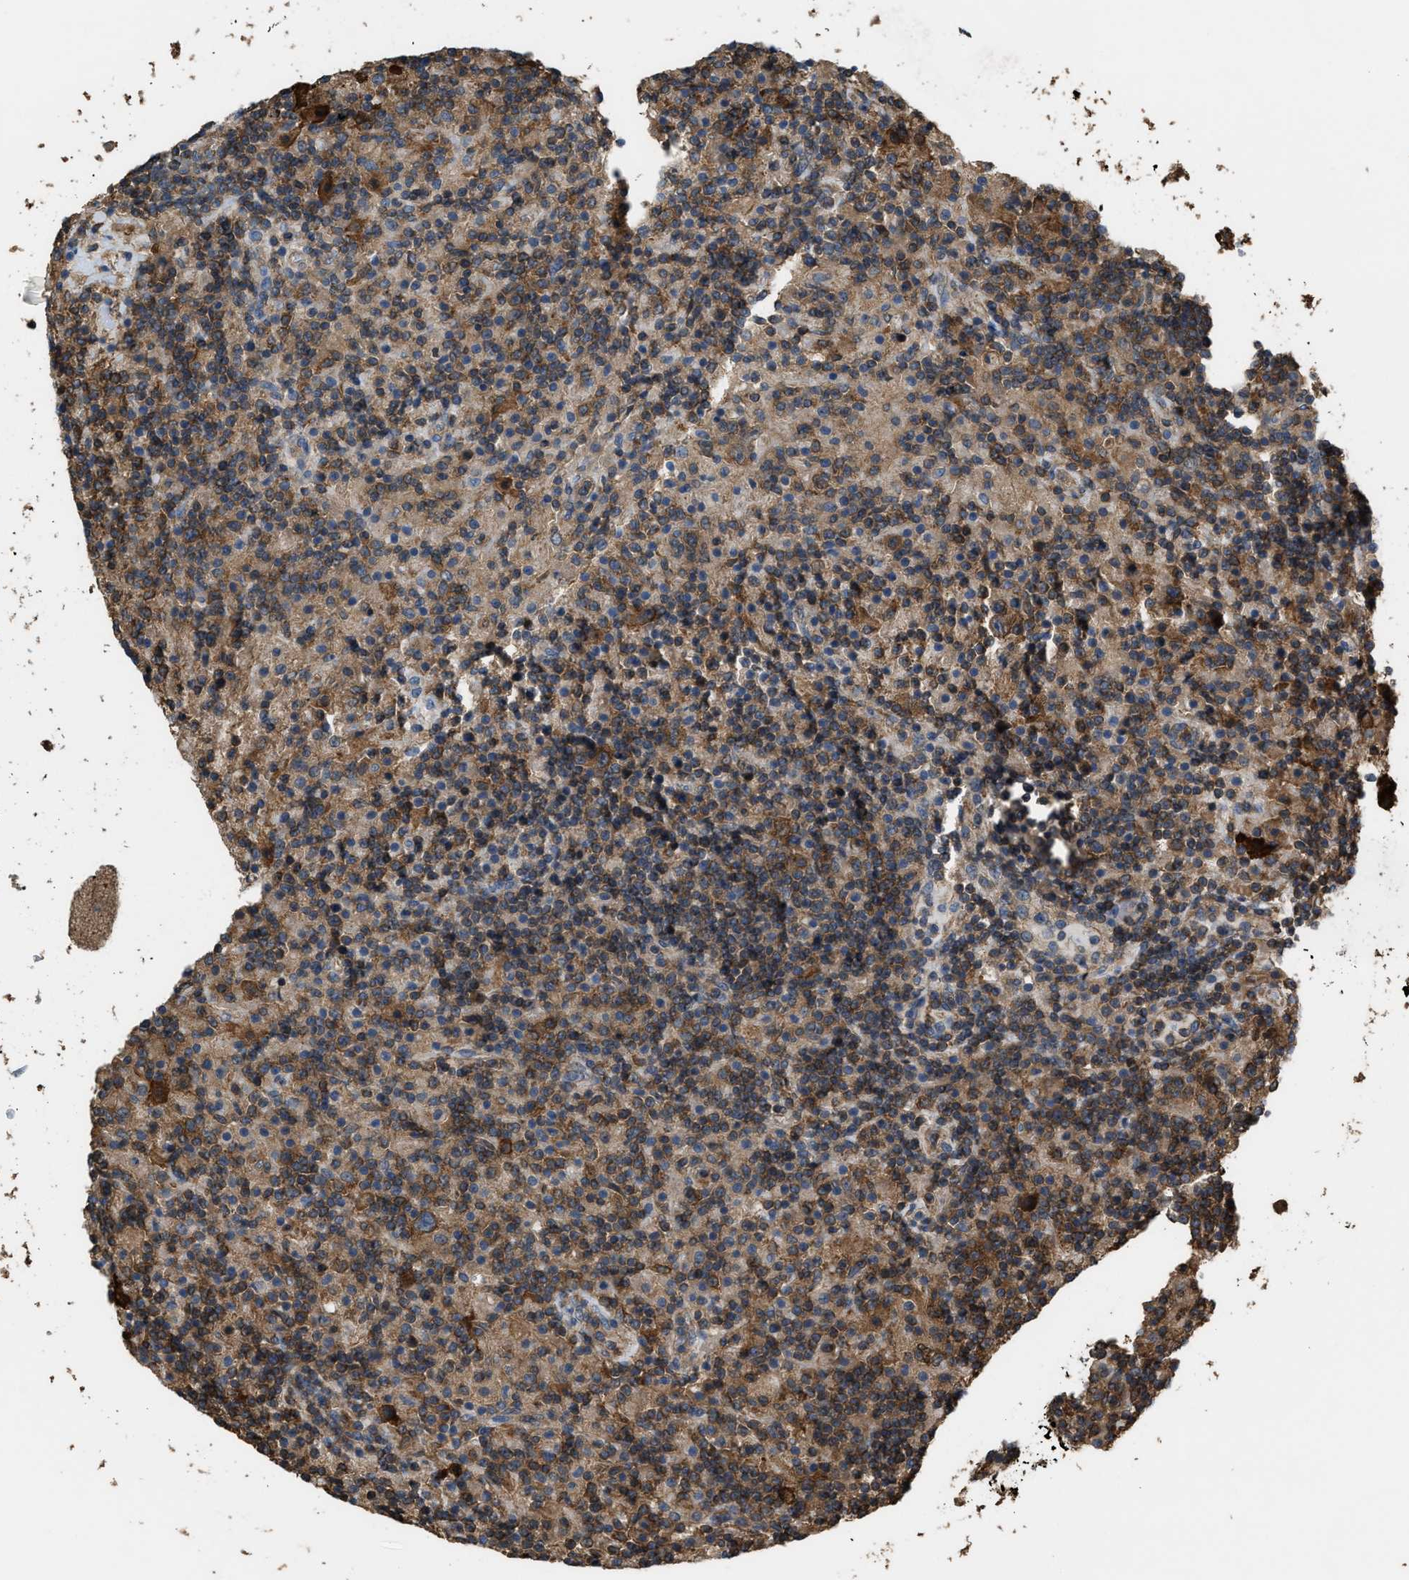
{"staining": {"intensity": "moderate", "quantity": ">75%", "location": "cytoplasmic/membranous"}, "tissue": "glioma", "cell_type": "Tumor cells", "image_type": "cancer", "snomed": [{"axis": "morphology", "description": "Glioma, malignant, High grade"}, {"axis": "topography", "description": "Brain"}], "caption": "Glioma was stained to show a protein in brown. There is medium levels of moderate cytoplasmic/membranous positivity in about >75% of tumor cells.", "gene": "ATIC", "patient": {"sex": "female", "age": 59}}